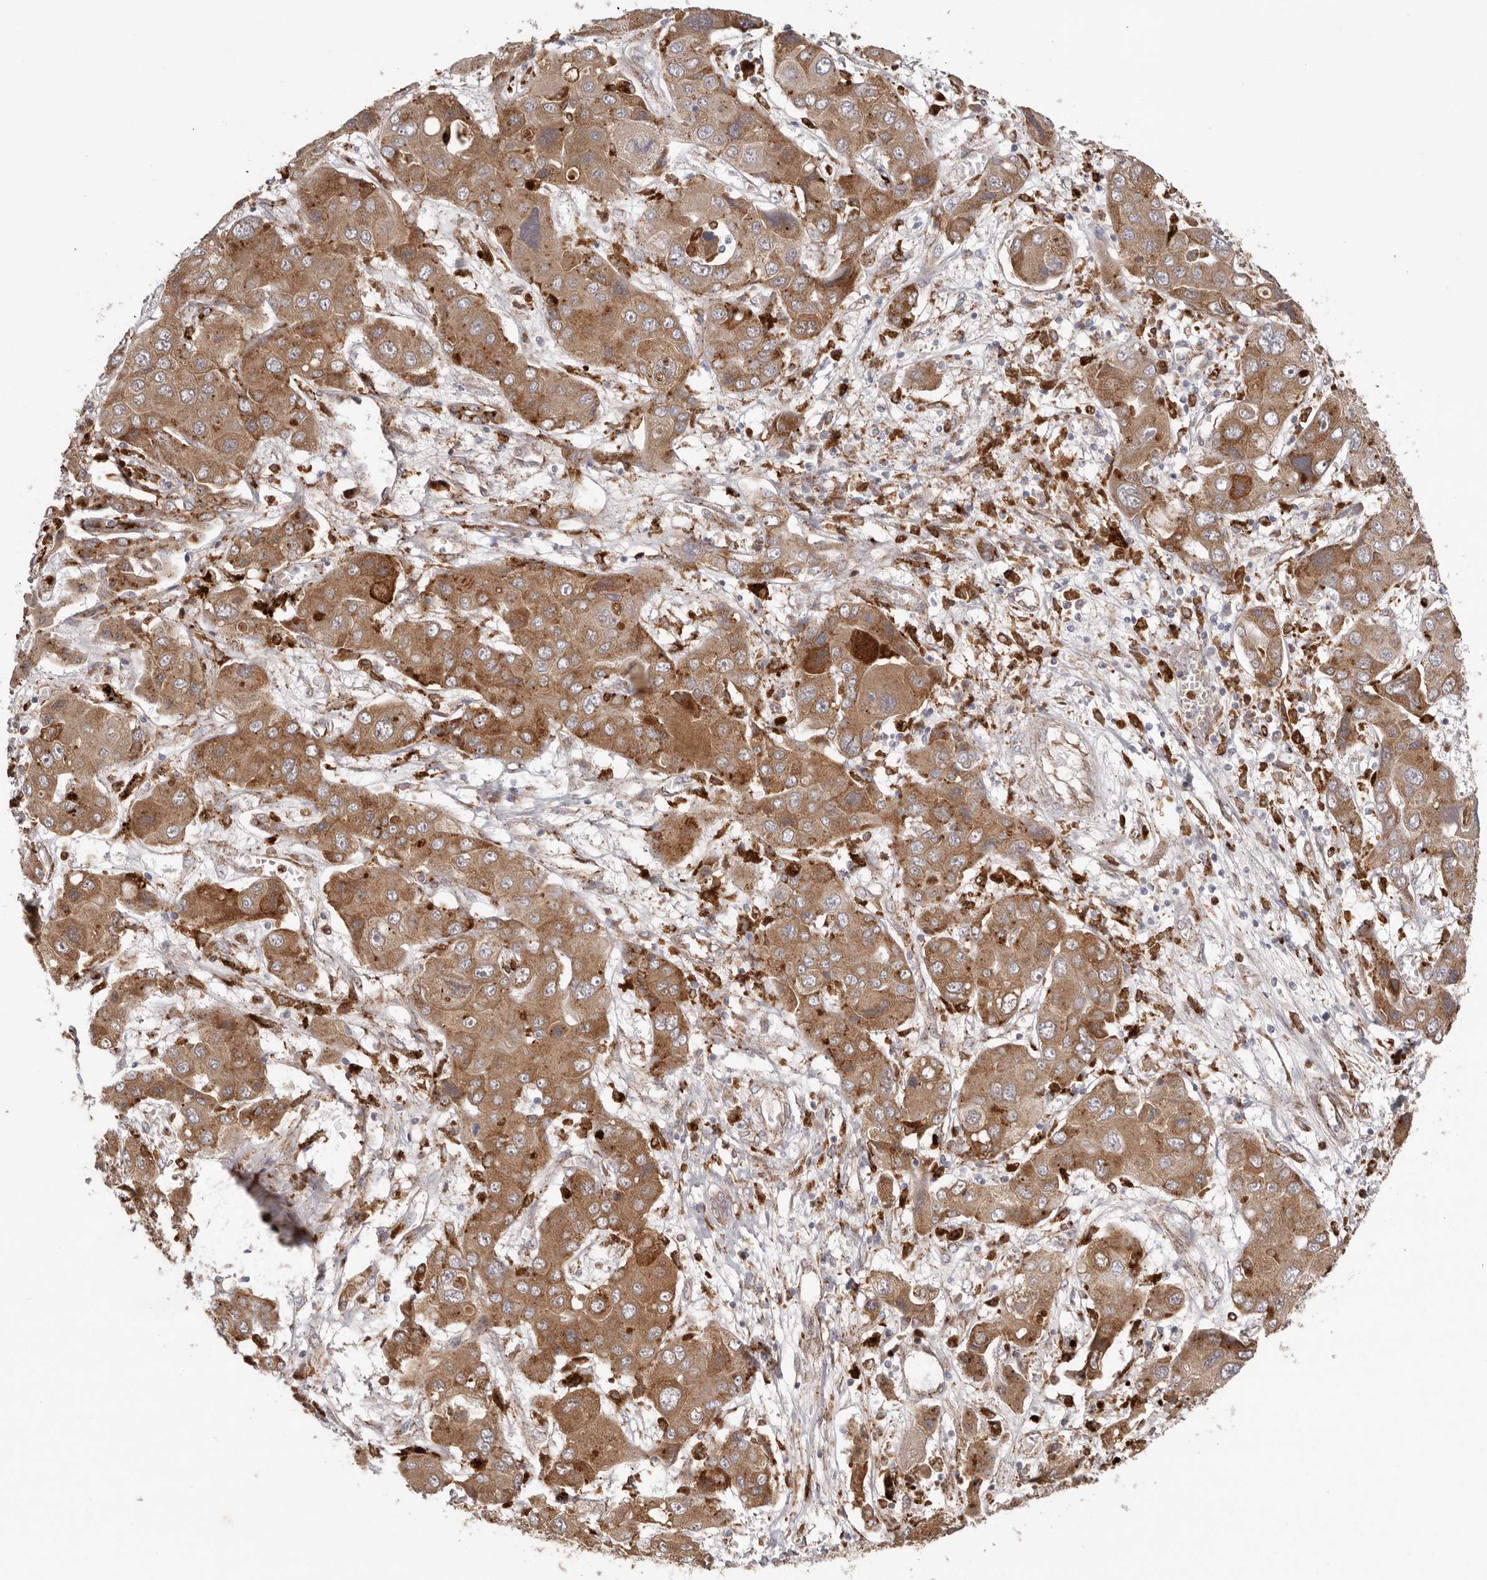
{"staining": {"intensity": "moderate", "quantity": ">75%", "location": "cytoplasmic/membranous"}, "tissue": "liver cancer", "cell_type": "Tumor cells", "image_type": "cancer", "snomed": [{"axis": "morphology", "description": "Cholangiocarcinoma"}, {"axis": "topography", "description": "Liver"}], "caption": "Human liver cholangiocarcinoma stained with a brown dye shows moderate cytoplasmic/membranous positive expression in approximately >75% of tumor cells.", "gene": "GRN", "patient": {"sex": "male", "age": 67}}